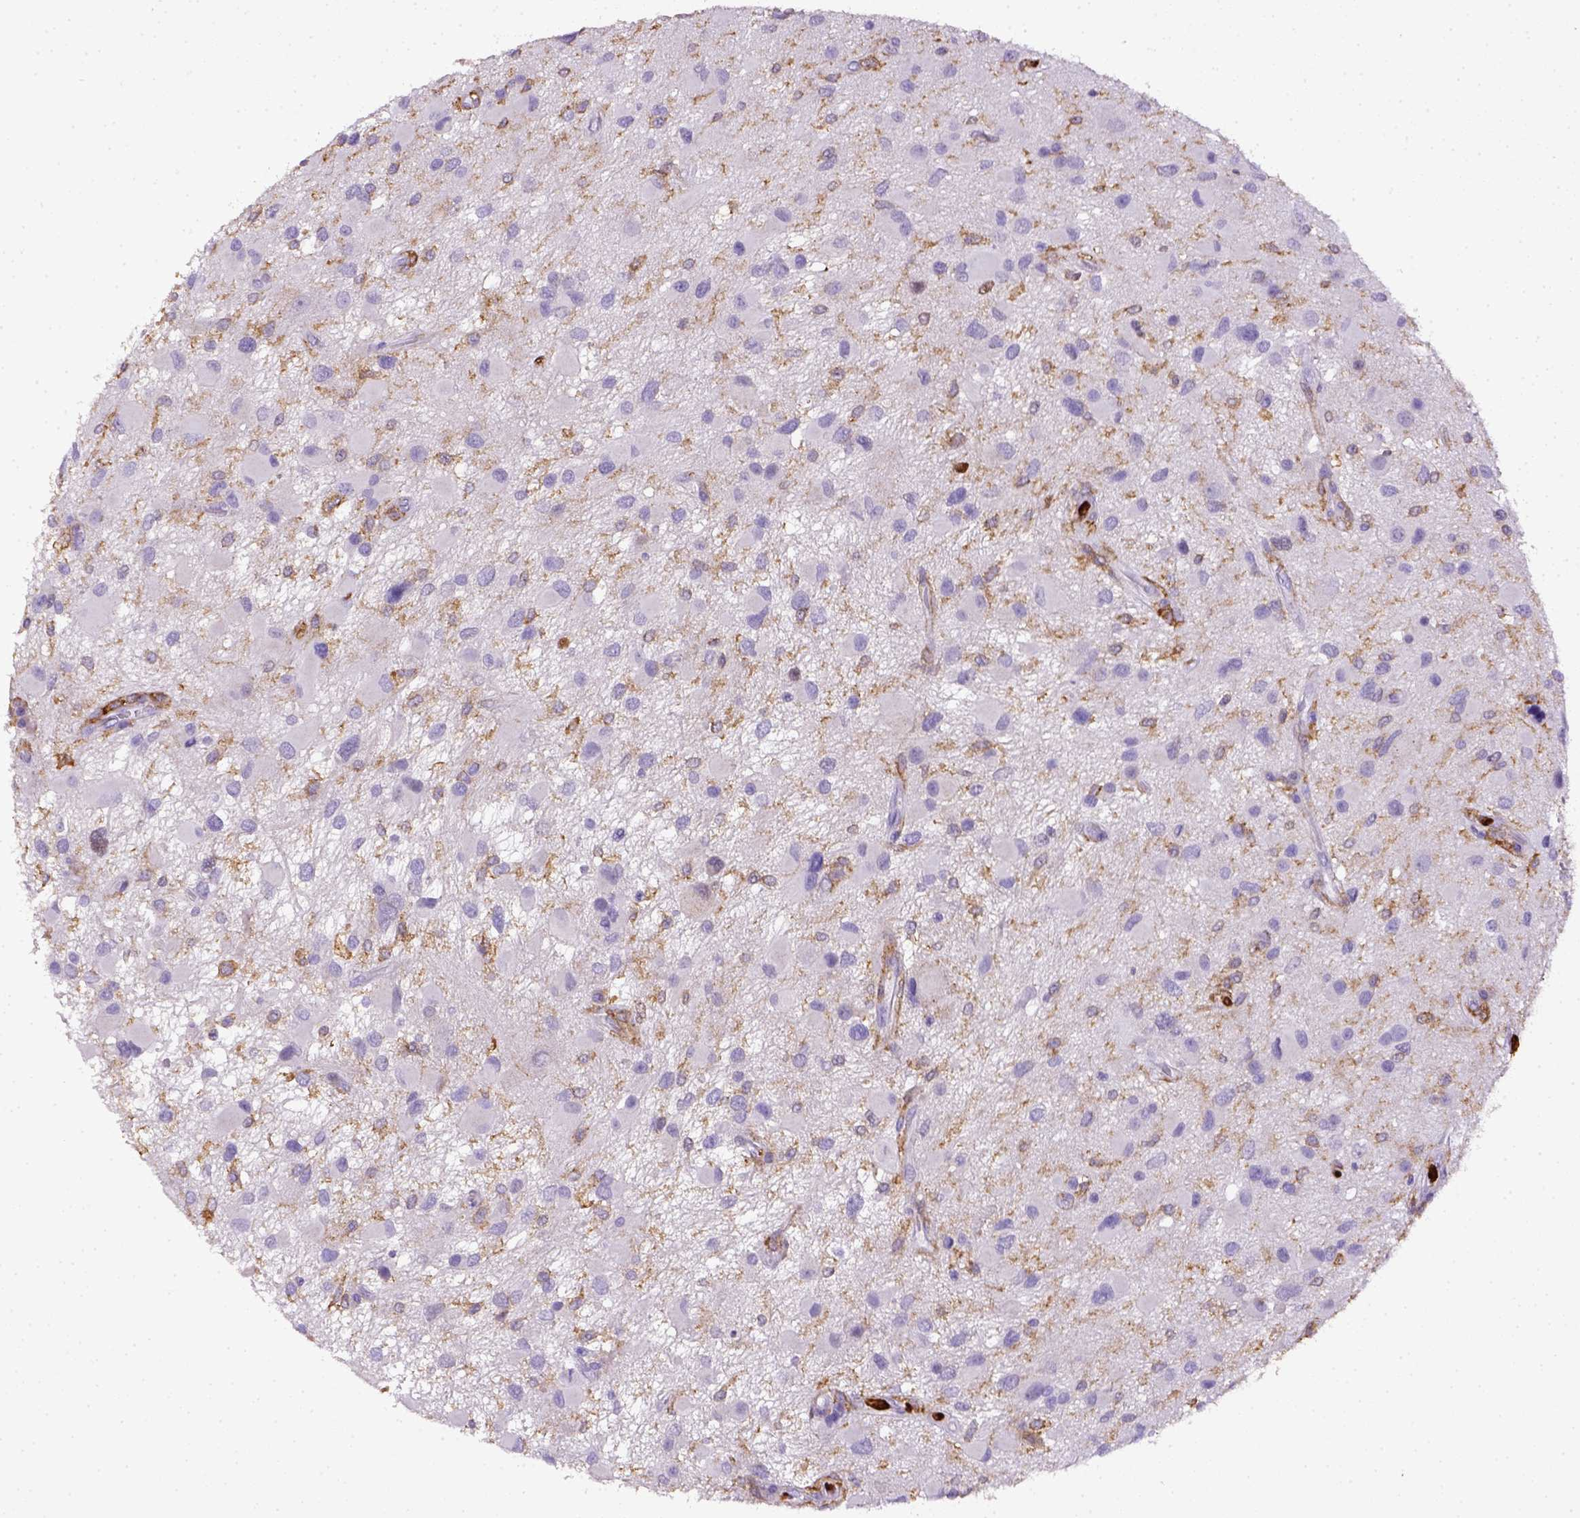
{"staining": {"intensity": "negative", "quantity": "none", "location": "none"}, "tissue": "glioma", "cell_type": "Tumor cells", "image_type": "cancer", "snomed": [{"axis": "morphology", "description": "Glioma, malignant, Low grade"}, {"axis": "topography", "description": "Brain"}], "caption": "Immunohistochemistry photomicrograph of human malignant low-grade glioma stained for a protein (brown), which reveals no expression in tumor cells. (Brightfield microscopy of DAB IHC at high magnification).", "gene": "ITGAM", "patient": {"sex": "female", "age": 32}}